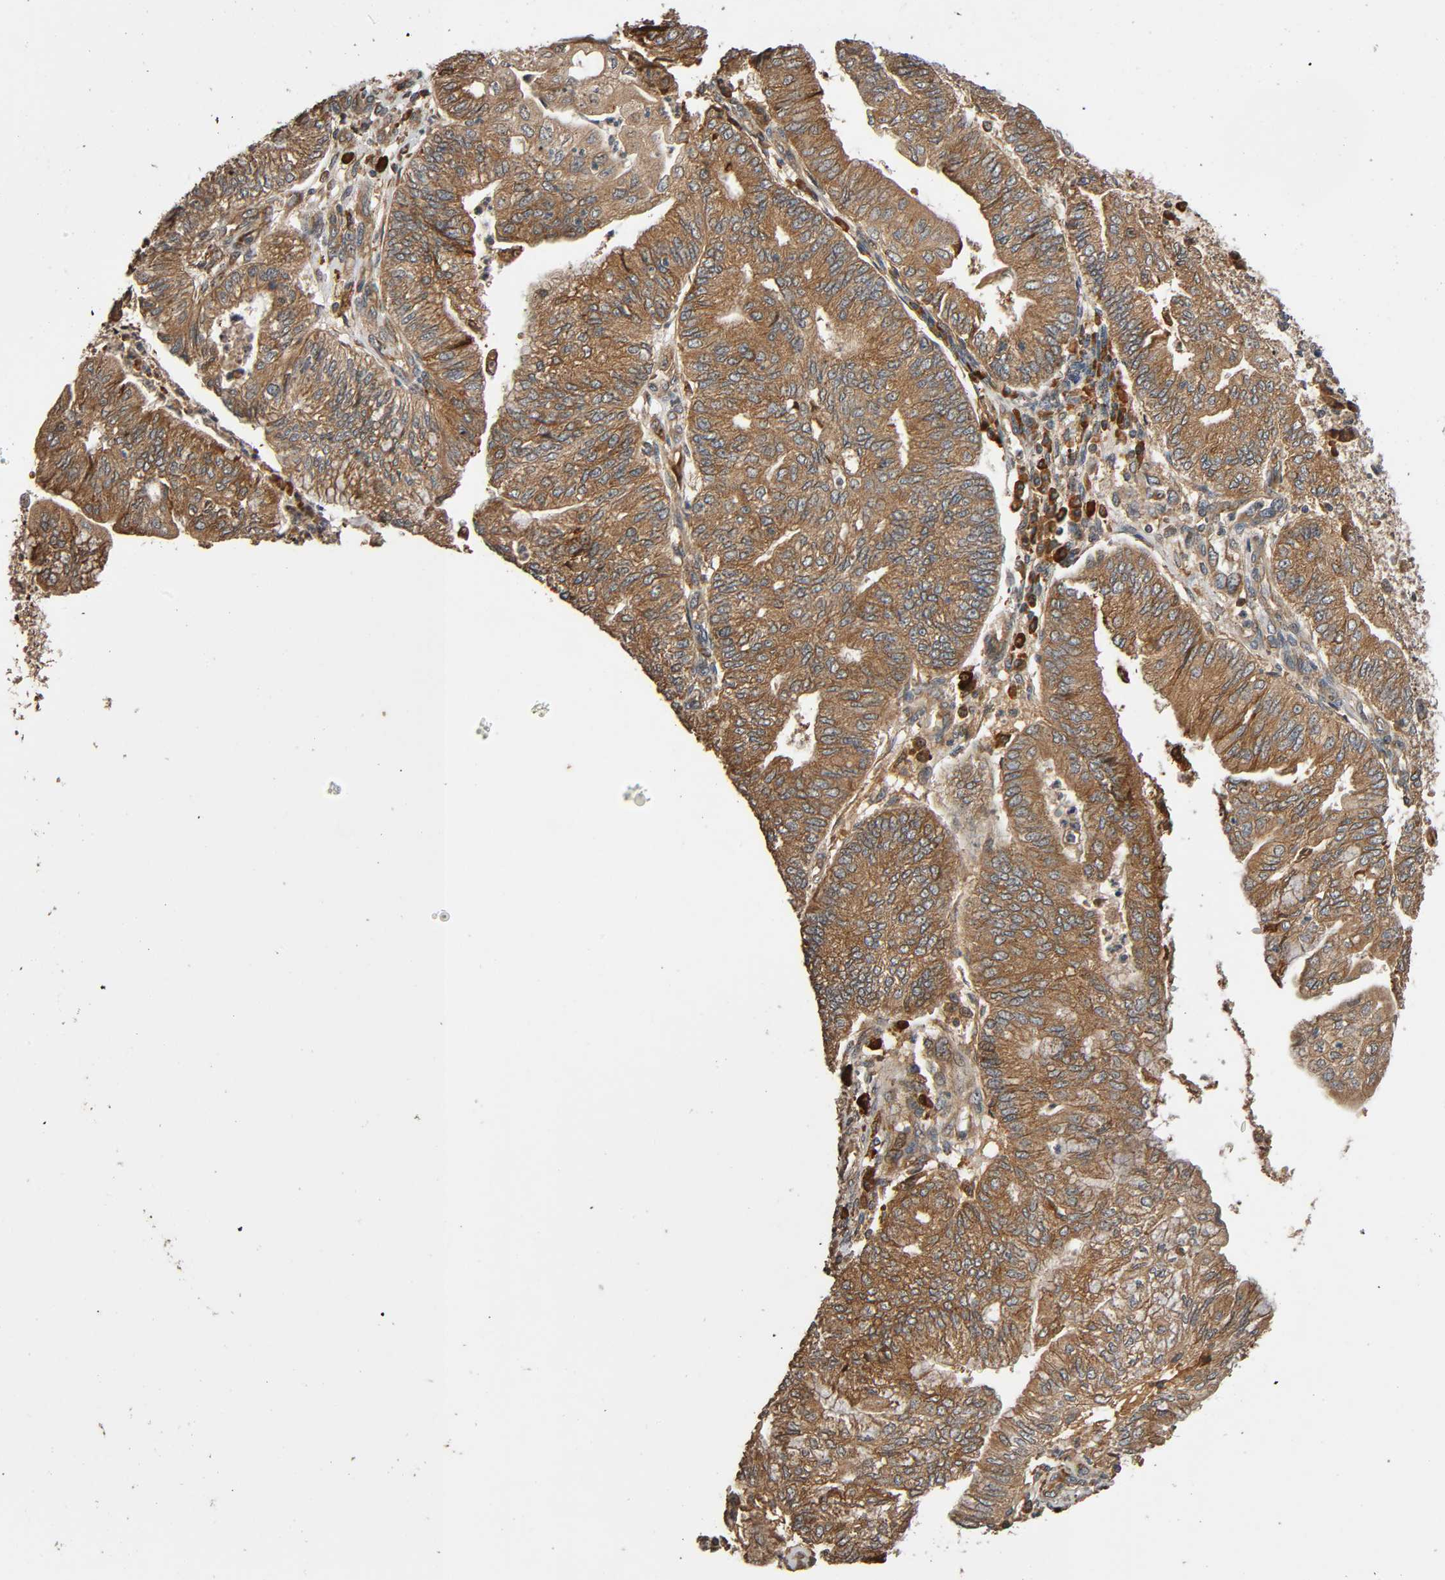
{"staining": {"intensity": "strong", "quantity": ">75%", "location": "cytoplasmic/membranous"}, "tissue": "endometrial cancer", "cell_type": "Tumor cells", "image_type": "cancer", "snomed": [{"axis": "morphology", "description": "Adenocarcinoma, NOS"}, {"axis": "topography", "description": "Endometrium"}], "caption": "Immunohistochemical staining of human endometrial cancer (adenocarcinoma) shows strong cytoplasmic/membranous protein staining in approximately >75% of tumor cells. (brown staining indicates protein expression, while blue staining denotes nuclei).", "gene": "MAP3K8", "patient": {"sex": "female", "age": 59}}